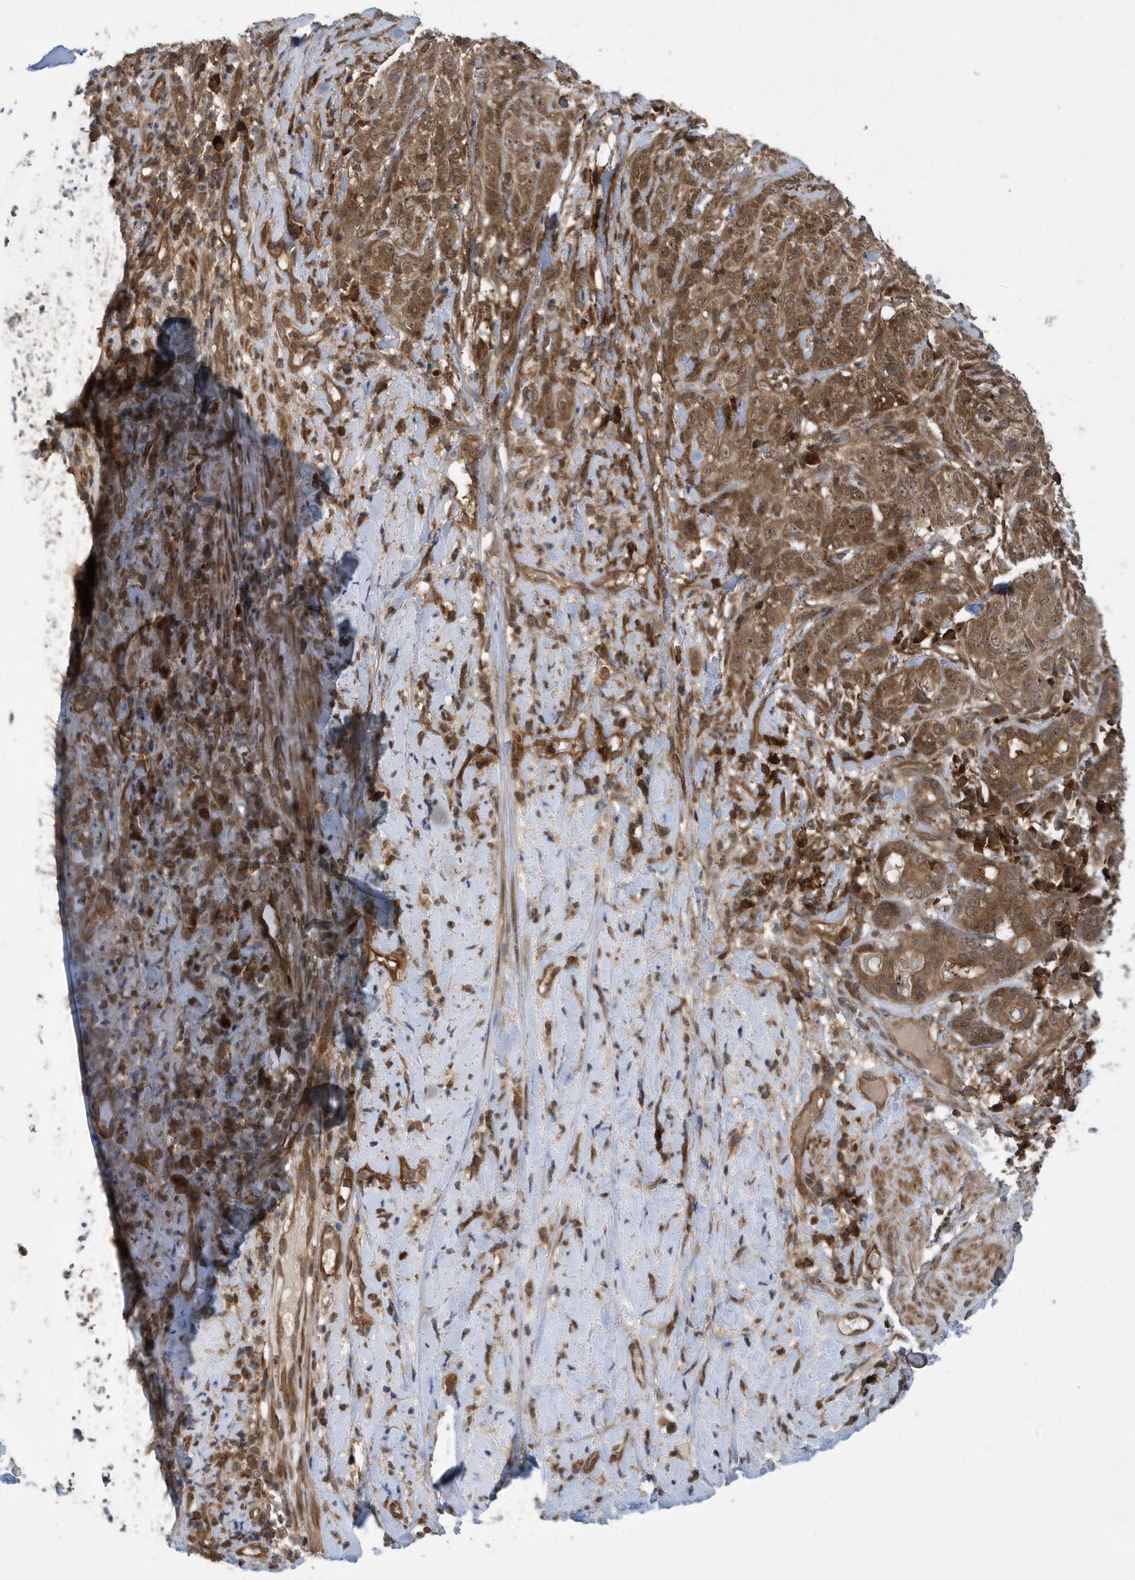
{"staining": {"intensity": "moderate", "quantity": ">75%", "location": "cytoplasmic/membranous,nuclear"}, "tissue": "adipose tissue", "cell_type": "Adipocytes", "image_type": "normal", "snomed": [{"axis": "morphology", "description": "Normal tissue, NOS"}, {"axis": "morphology", "description": "Basal cell carcinoma"}, {"axis": "topography", "description": "Cartilage tissue"}, {"axis": "topography", "description": "Nasopharynx"}, {"axis": "topography", "description": "Oral tissue"}], "caption": "A medium amount of moderate cytoplasmic/membranous,nuclear staining is present in approximately >75% of adipocytes in unremarkable adipose tissue. Immunohistochemistry stains the protein in brown and the nuclei are stained blue.", "gene": "UBQLN1", "patient": {"sex": "female", "age": 77}}